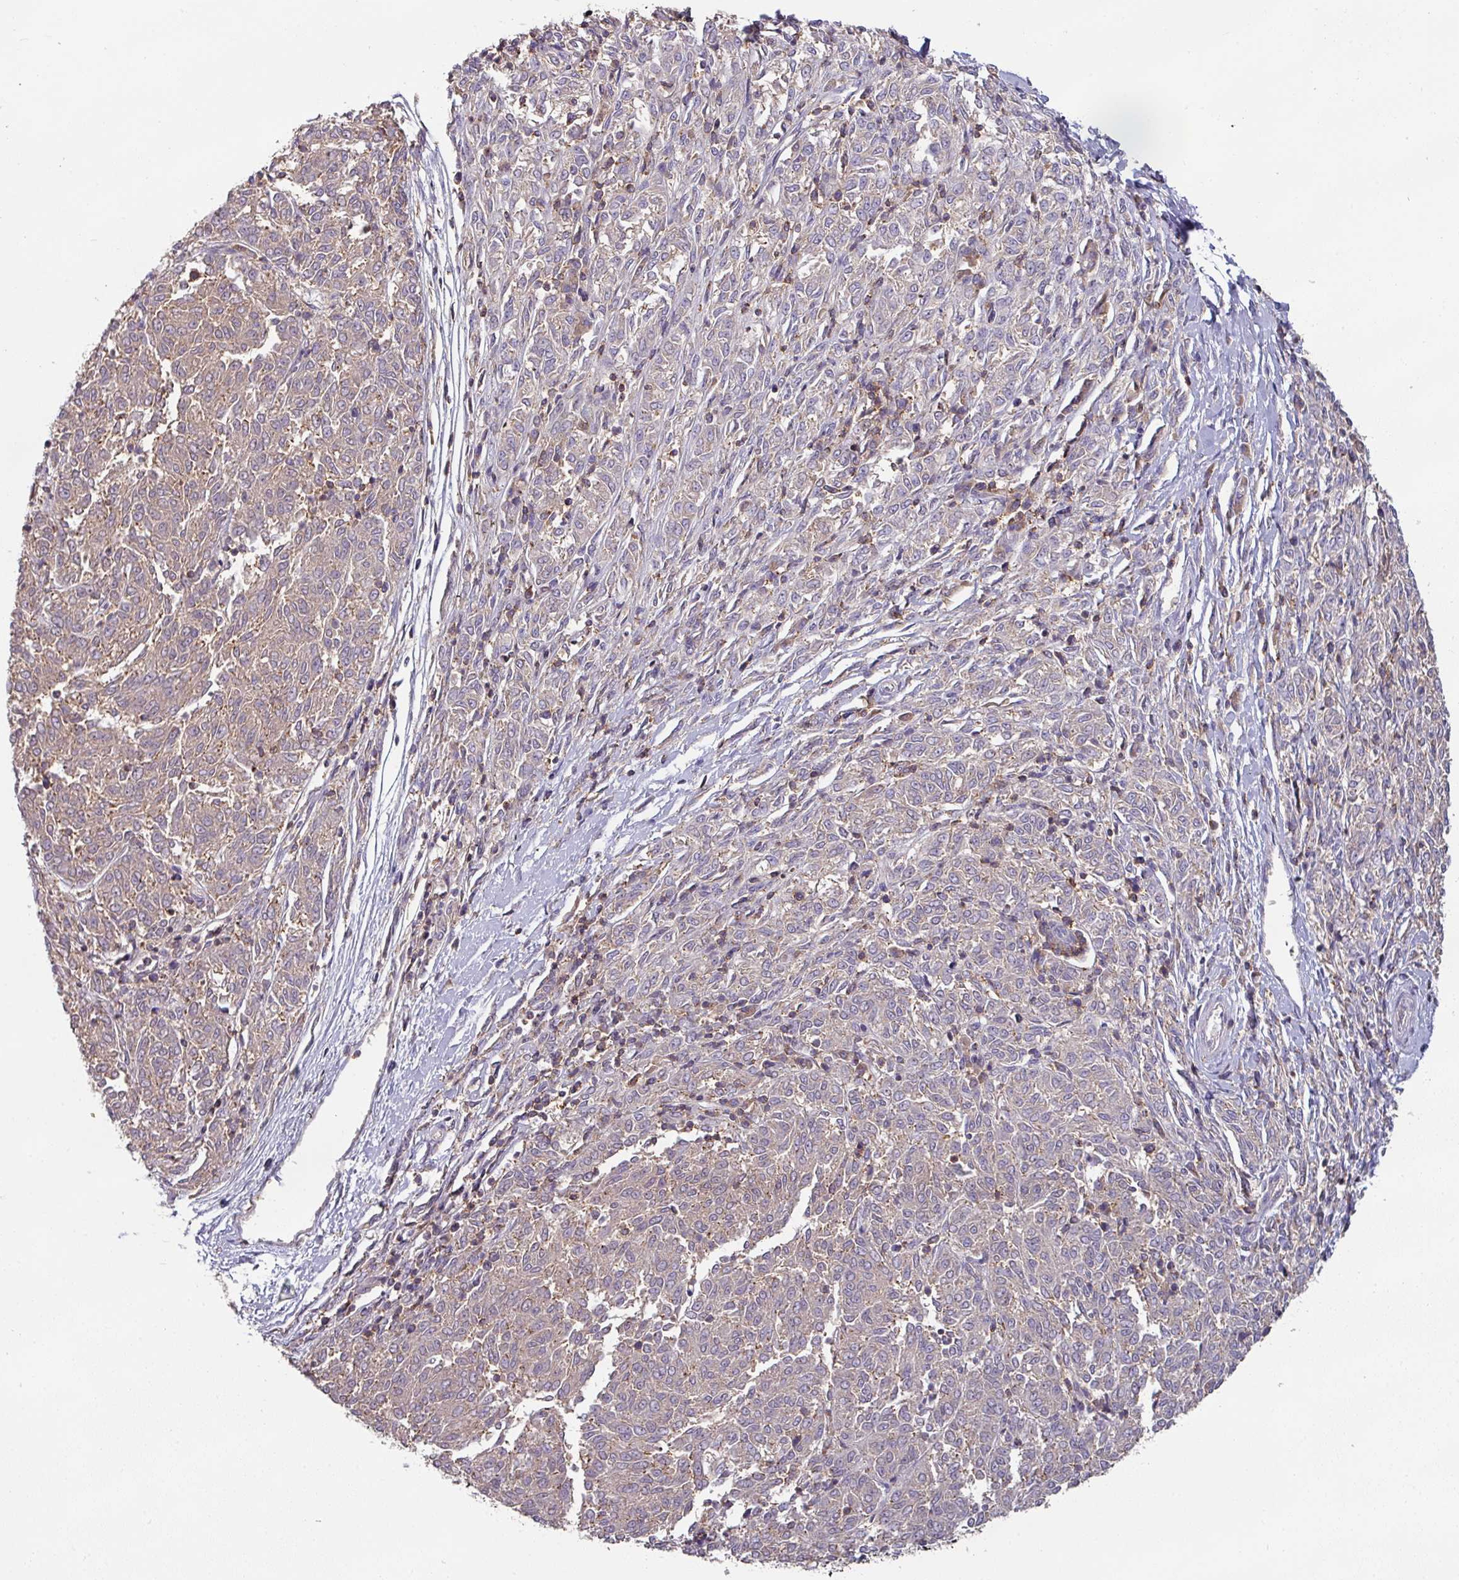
{"staining": {"intensity": "negative", "quantity": "none", "location": "none"}, "tissue": "melanoma", "cell_type": "Tumor cells", "image_type": "cancer", "snomed": [{"axis": "morphology", "description": "Malignant melanoma, NOS"}, {"axis": "topography", "description": "Skin"}], "caption": "Photomicrograph shows no protein staining in tumor cells of malignant melanoma tissue.", "gene": "CD3G", "patient": {"sex": "female", "age": 72}}